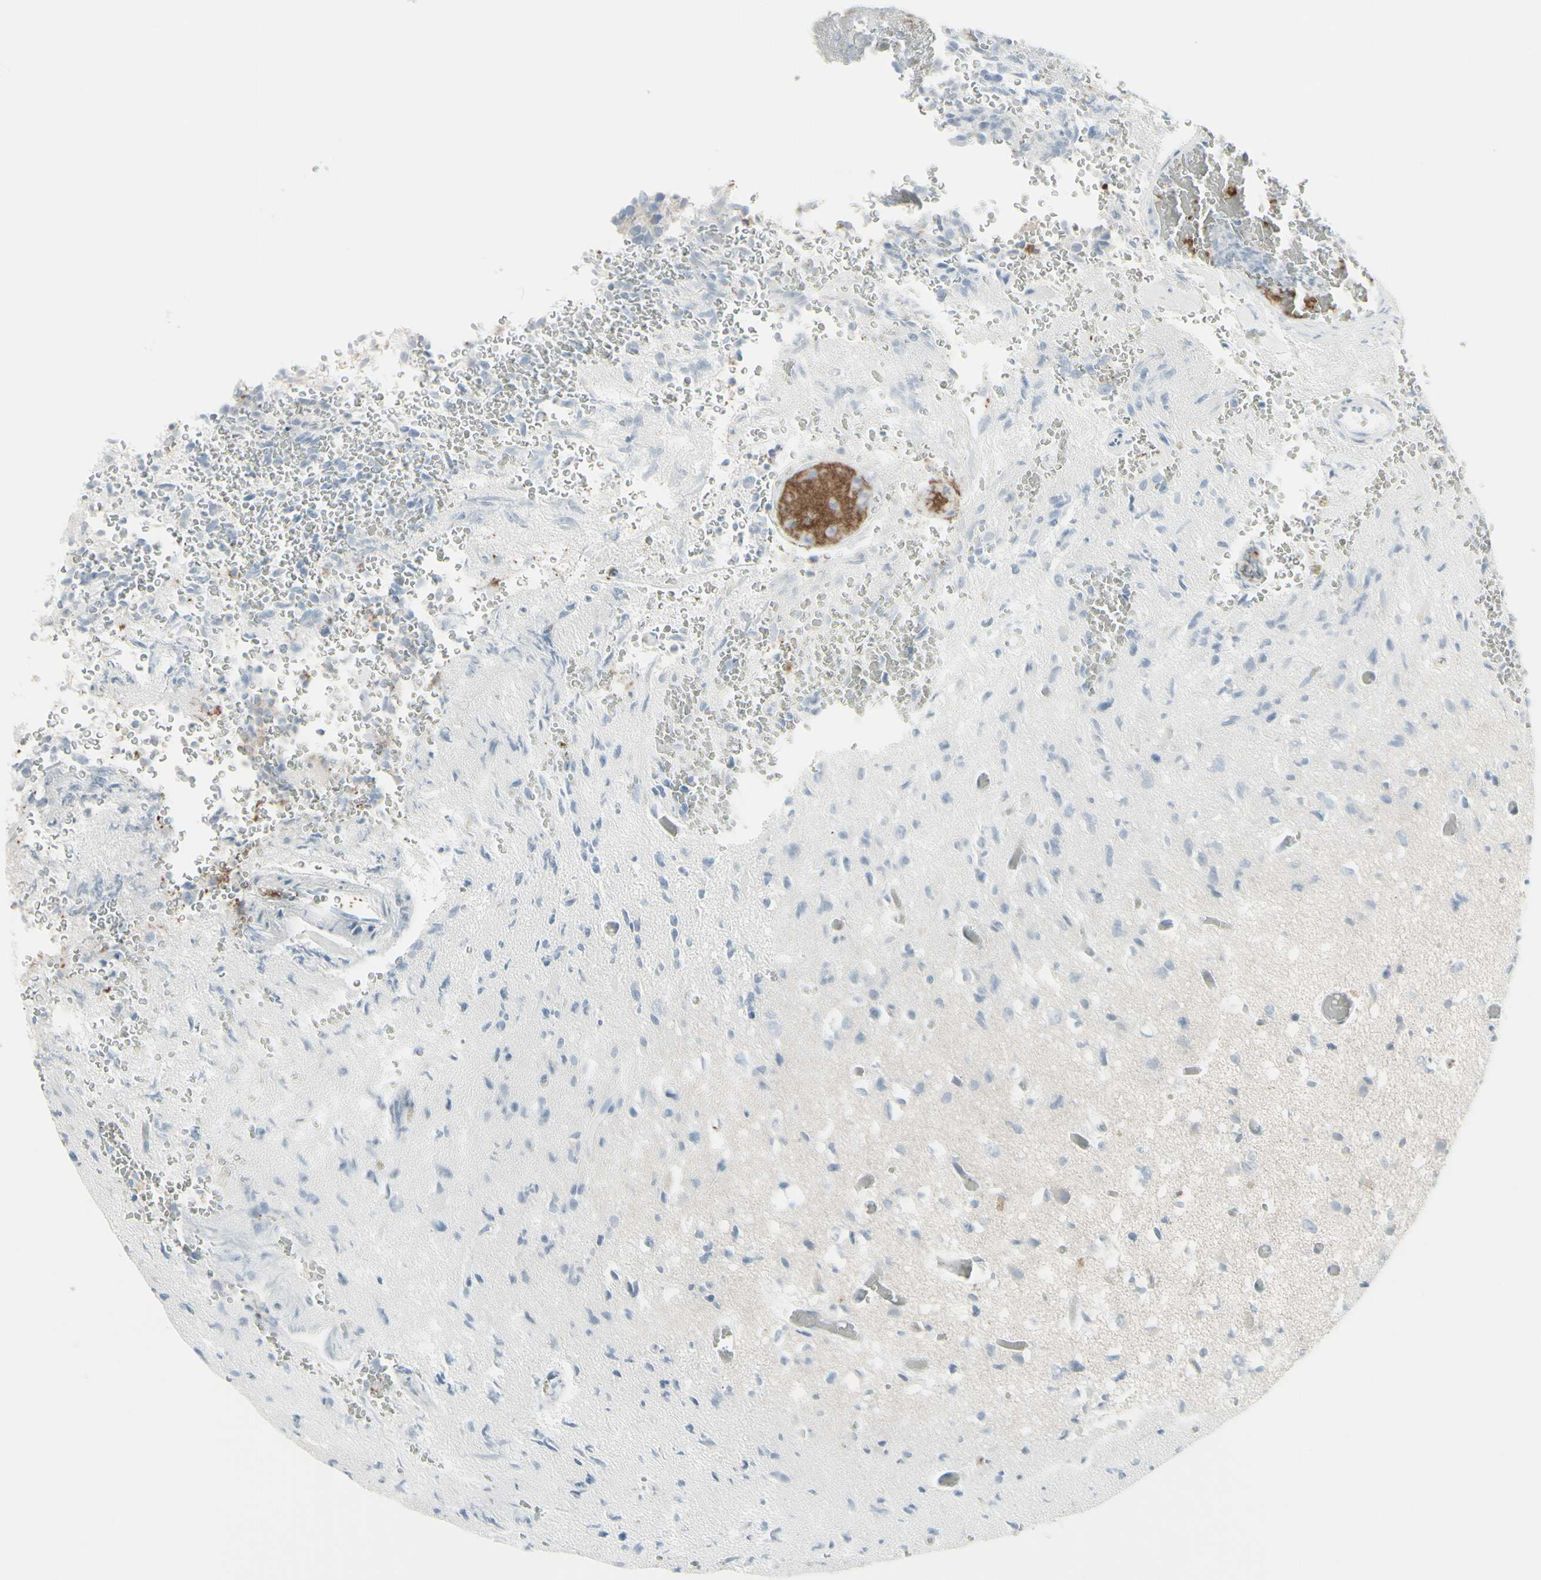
{"staining": {"intensity": "negative", "quantity": "none", "location": "none"}, "tissue": "glioma", "cell_type": "Tumor cells", "image_type": "cancer", "snomed": [{"axis": "morphology", "description": "Glioma, malignant, High grade"}, {"axis": "topography", "description": "pancreas cauda"}], "caption": "Photomicrograph shows no protein staining in tumor cells of glioma tissue. Nuclei are stained in blue.", "gene": "CD79B", "patient": {"sex": "male", "age": 60}}